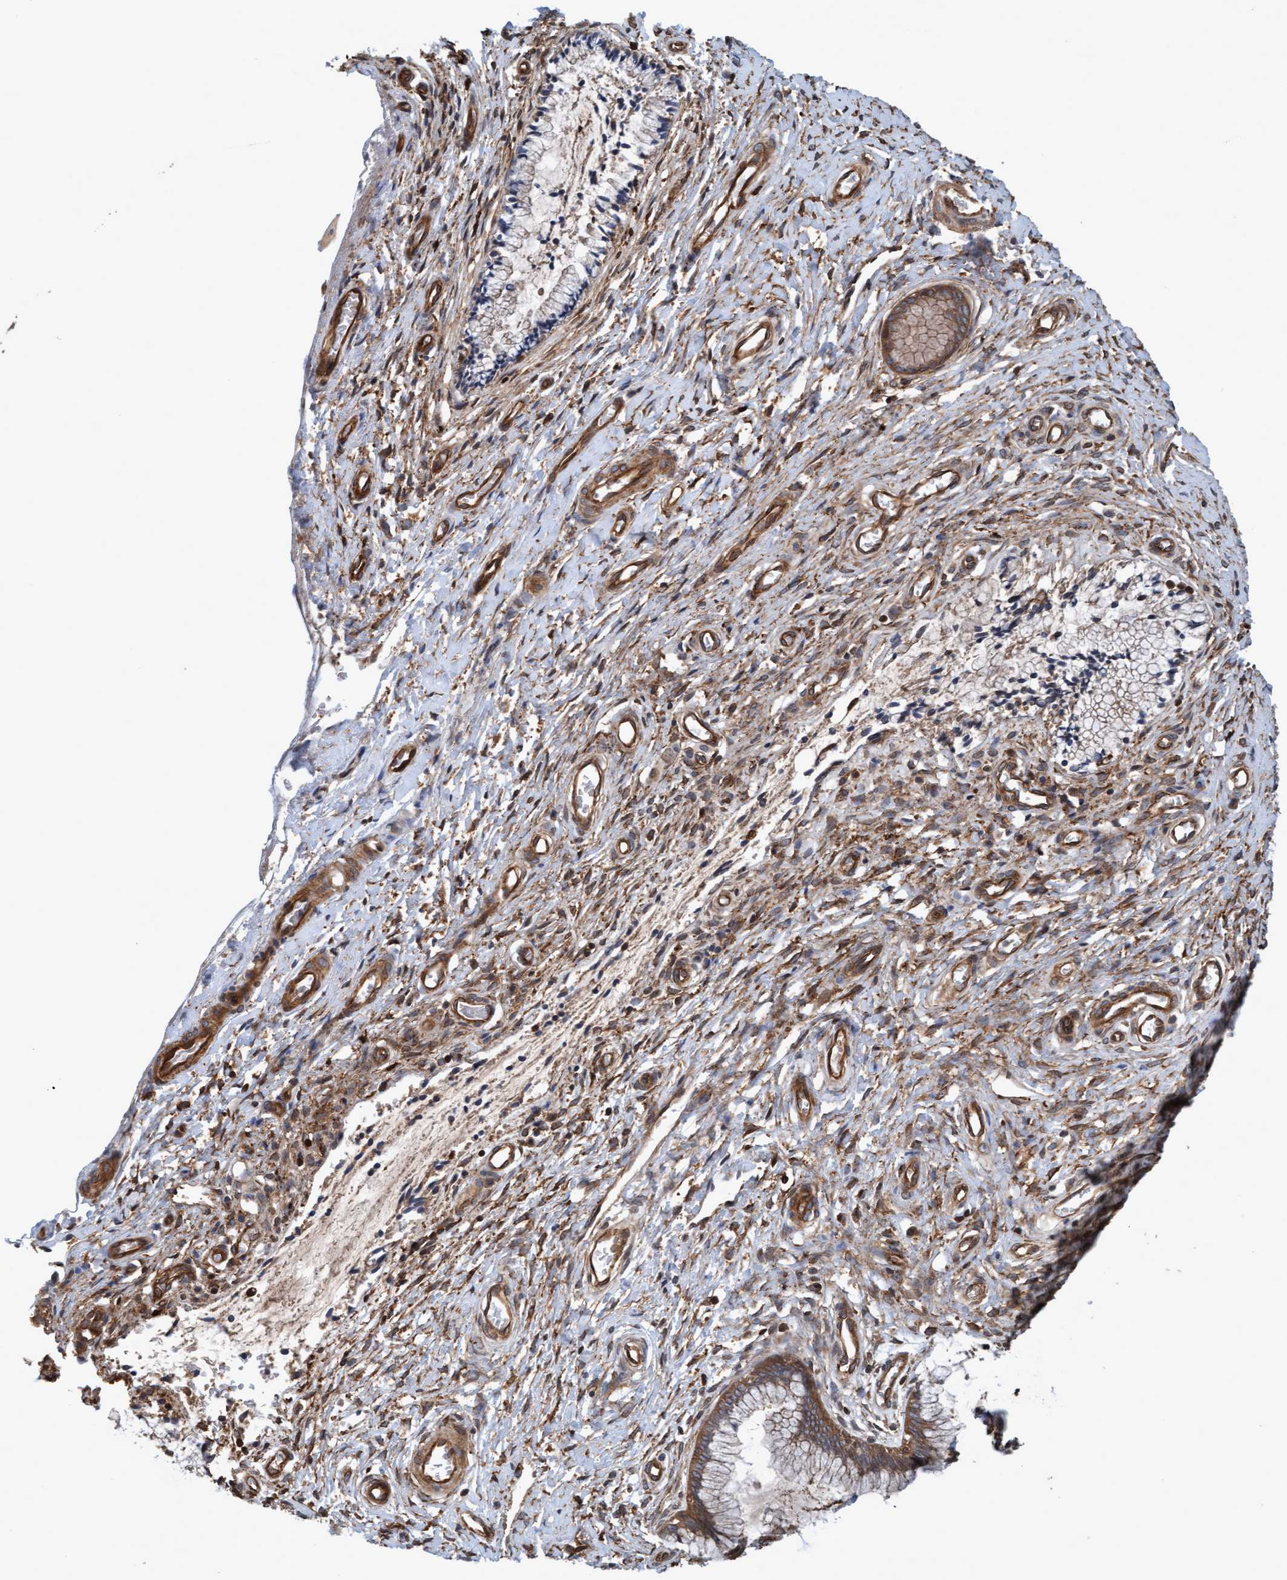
{"staining": {"intensity": "moderate", "quantity": ">75%", "location": "cytoplasmic/membranous"}, "tissue": "cervix", "cell_type": "Glandular cells", "image_type": "normal", "snomed": [{"axis": "morphology", "description": "Normal tissue, NOS"}, {"axis": "topography", "description": "Cervix"}], "caption": "Moderate cytoplasmic/membranous protein staining is seen in about >75% of glandular cells in cervix. The staining is performed using DAB brown chromogen to label protein expression. The nuclei are counter-stained blue using hematoxylin.", "gene": "ERAL1", "patient": {"sex": "female", "age": 55}}